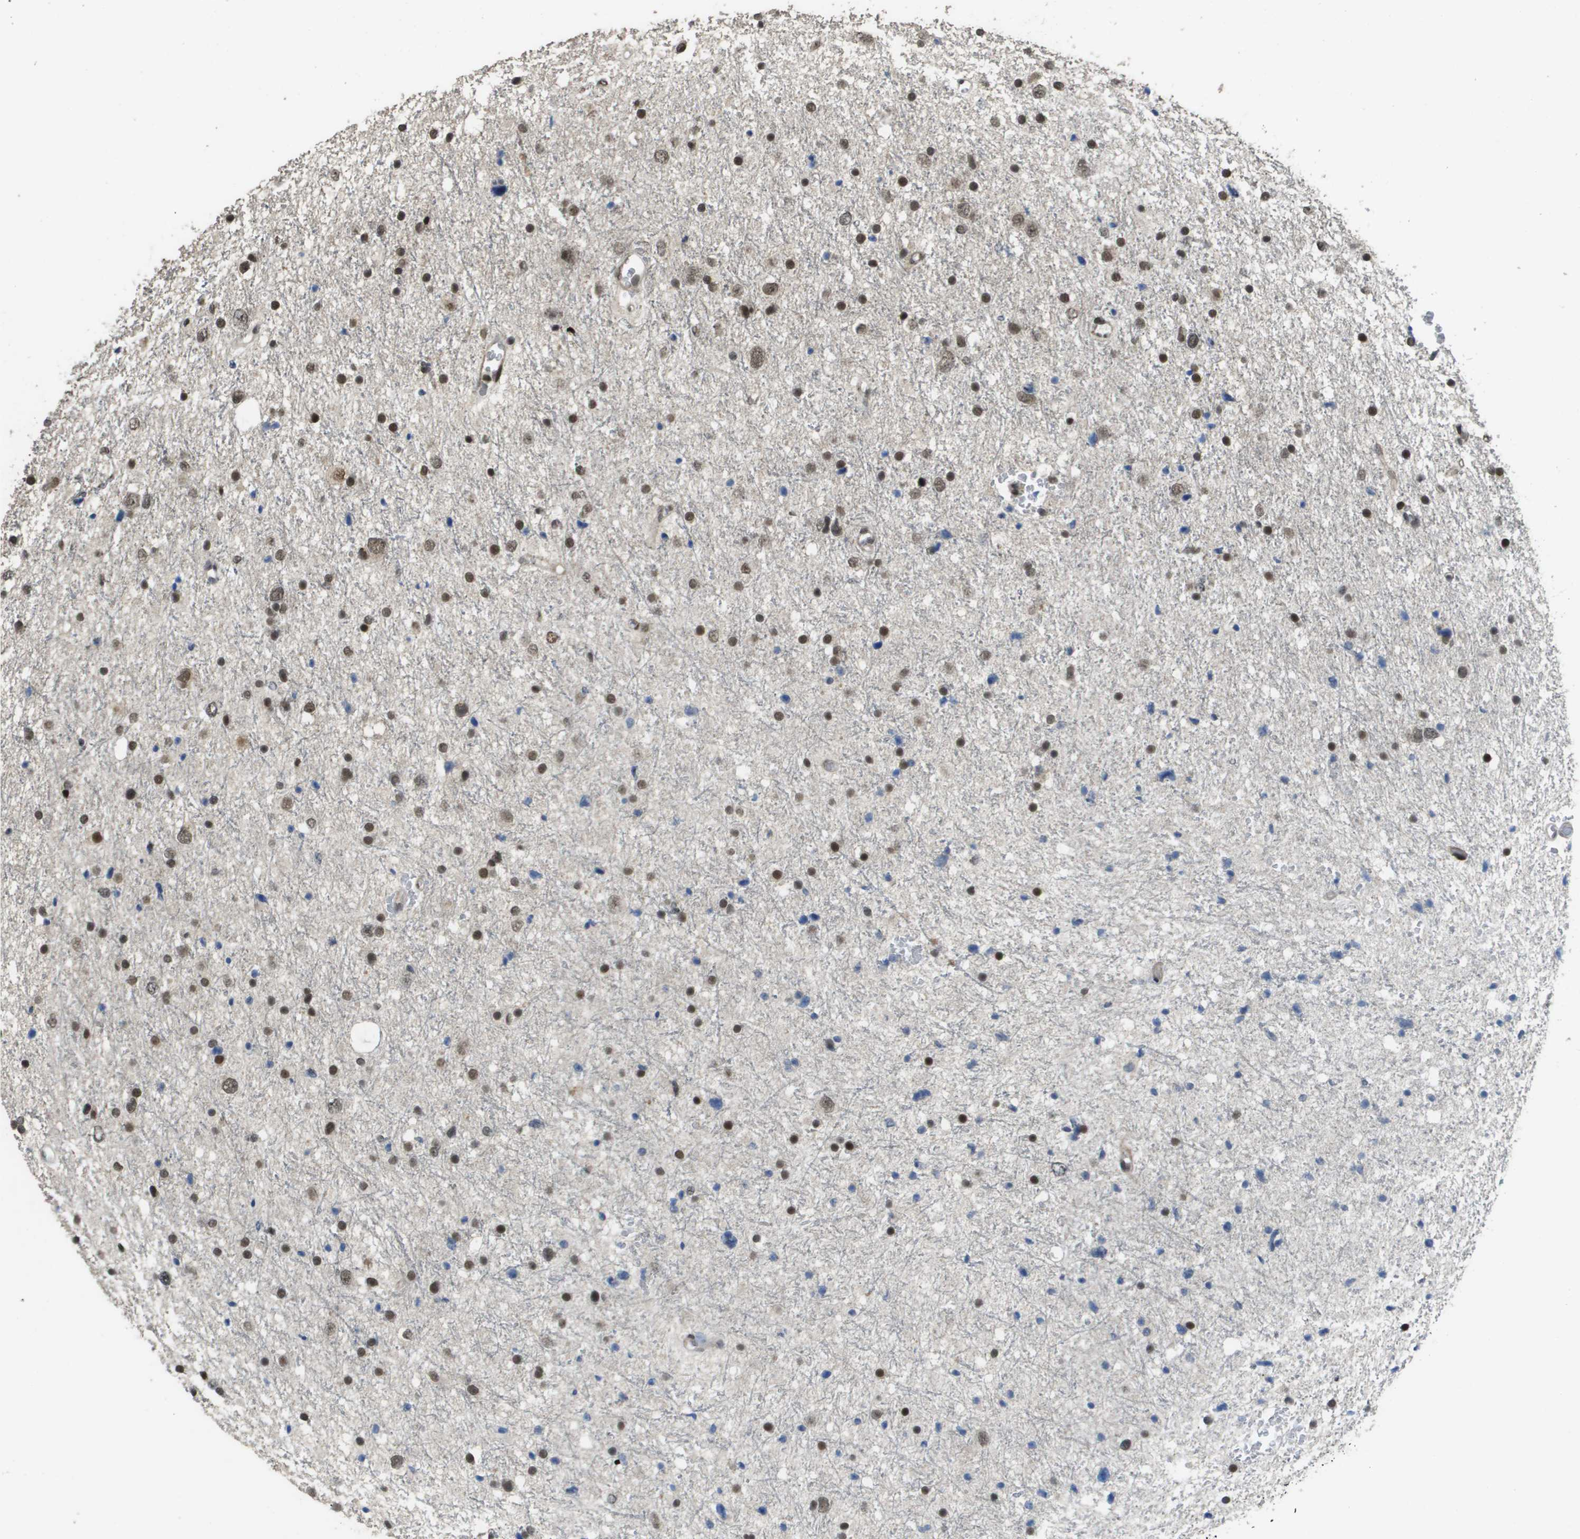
{"staining": {"intensity": "moderate", "quantity": ">75%", "location": "nuclear"}, "tissue": "glioma", "cell_type": "Tumor cells", "image_type": "cancer", "snomed": [{"axis": "morphology", "description": "Glioma, malignant, Low grade"}, {"axis": "topography", "description": "Brain"}], "caption": "Immunohistochemical staining of malignant glioma (low-grade) displays moderate nuclear protein expression in about >75% of tumor cells. The staining is performed using DAB brown chromogen to label protein expression. The nuclei are counter-stained blue using hematoxylin.", "gene": "KAT5", "patient": {"sex": "female", "age": 37}}